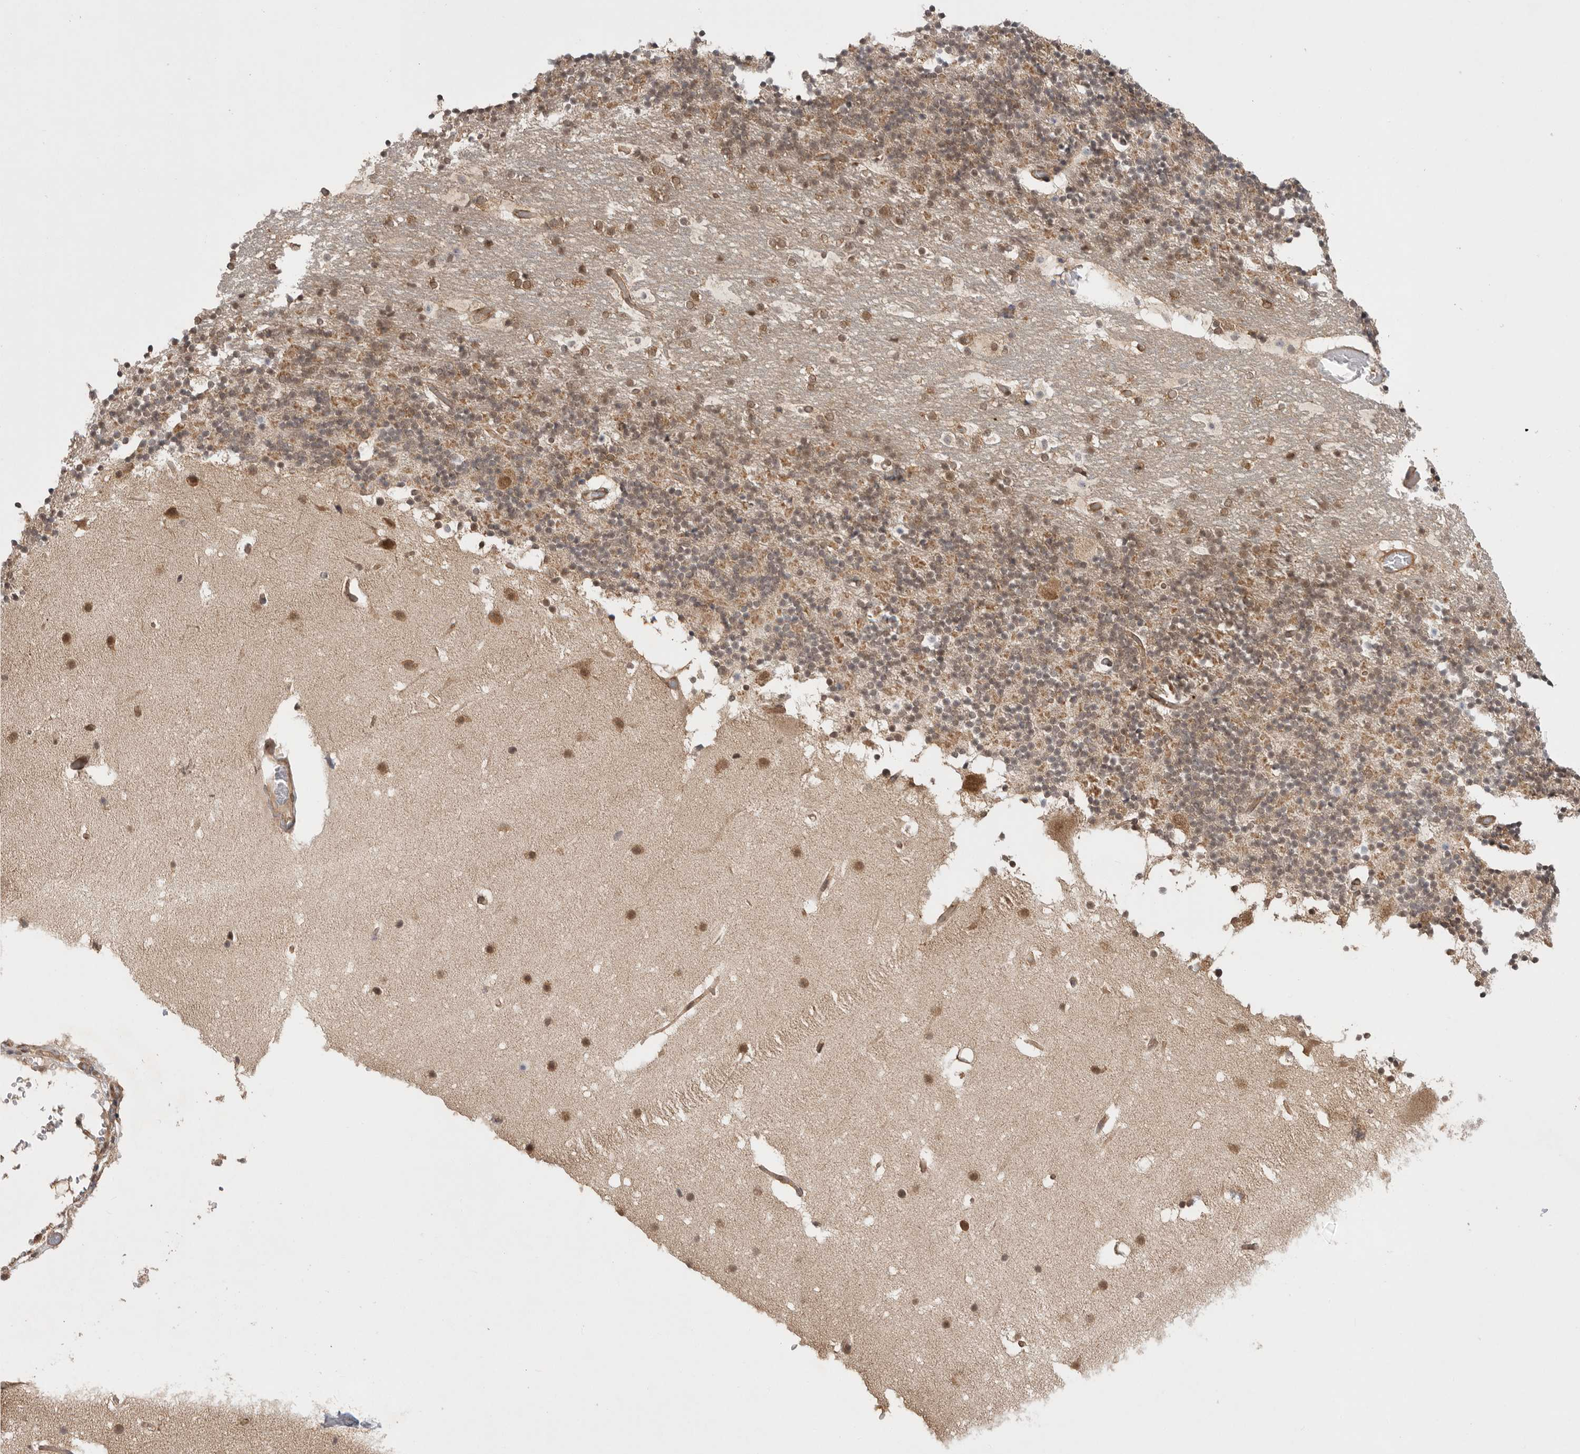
{"staining": {"intensity": "moderate", "quantity": ">75%", "location": "cytoplasmic/membranous"}, "tissue": "cerebellum", "cell_type": "Cells in granular layer", "image_type": "normal", "snomed": [{"axis": "morphology", "description": "Normal tissue, NOS"}, {"axis": "topography", "description": "Cerebellum"}], "caption": "Immunohistochemistry (IHC) micrograph of normal cerebellum: human cerebellum stained using immunohistochemistry demonstrates medium levels of moderate protein expression localized specifically in the cytoplasmic/membranous of cells in granular layer, appearing as a cytoplasmic/membranous brown color.", "gene": "VPS50", "patient": {"sex": "male", "age": 57}}